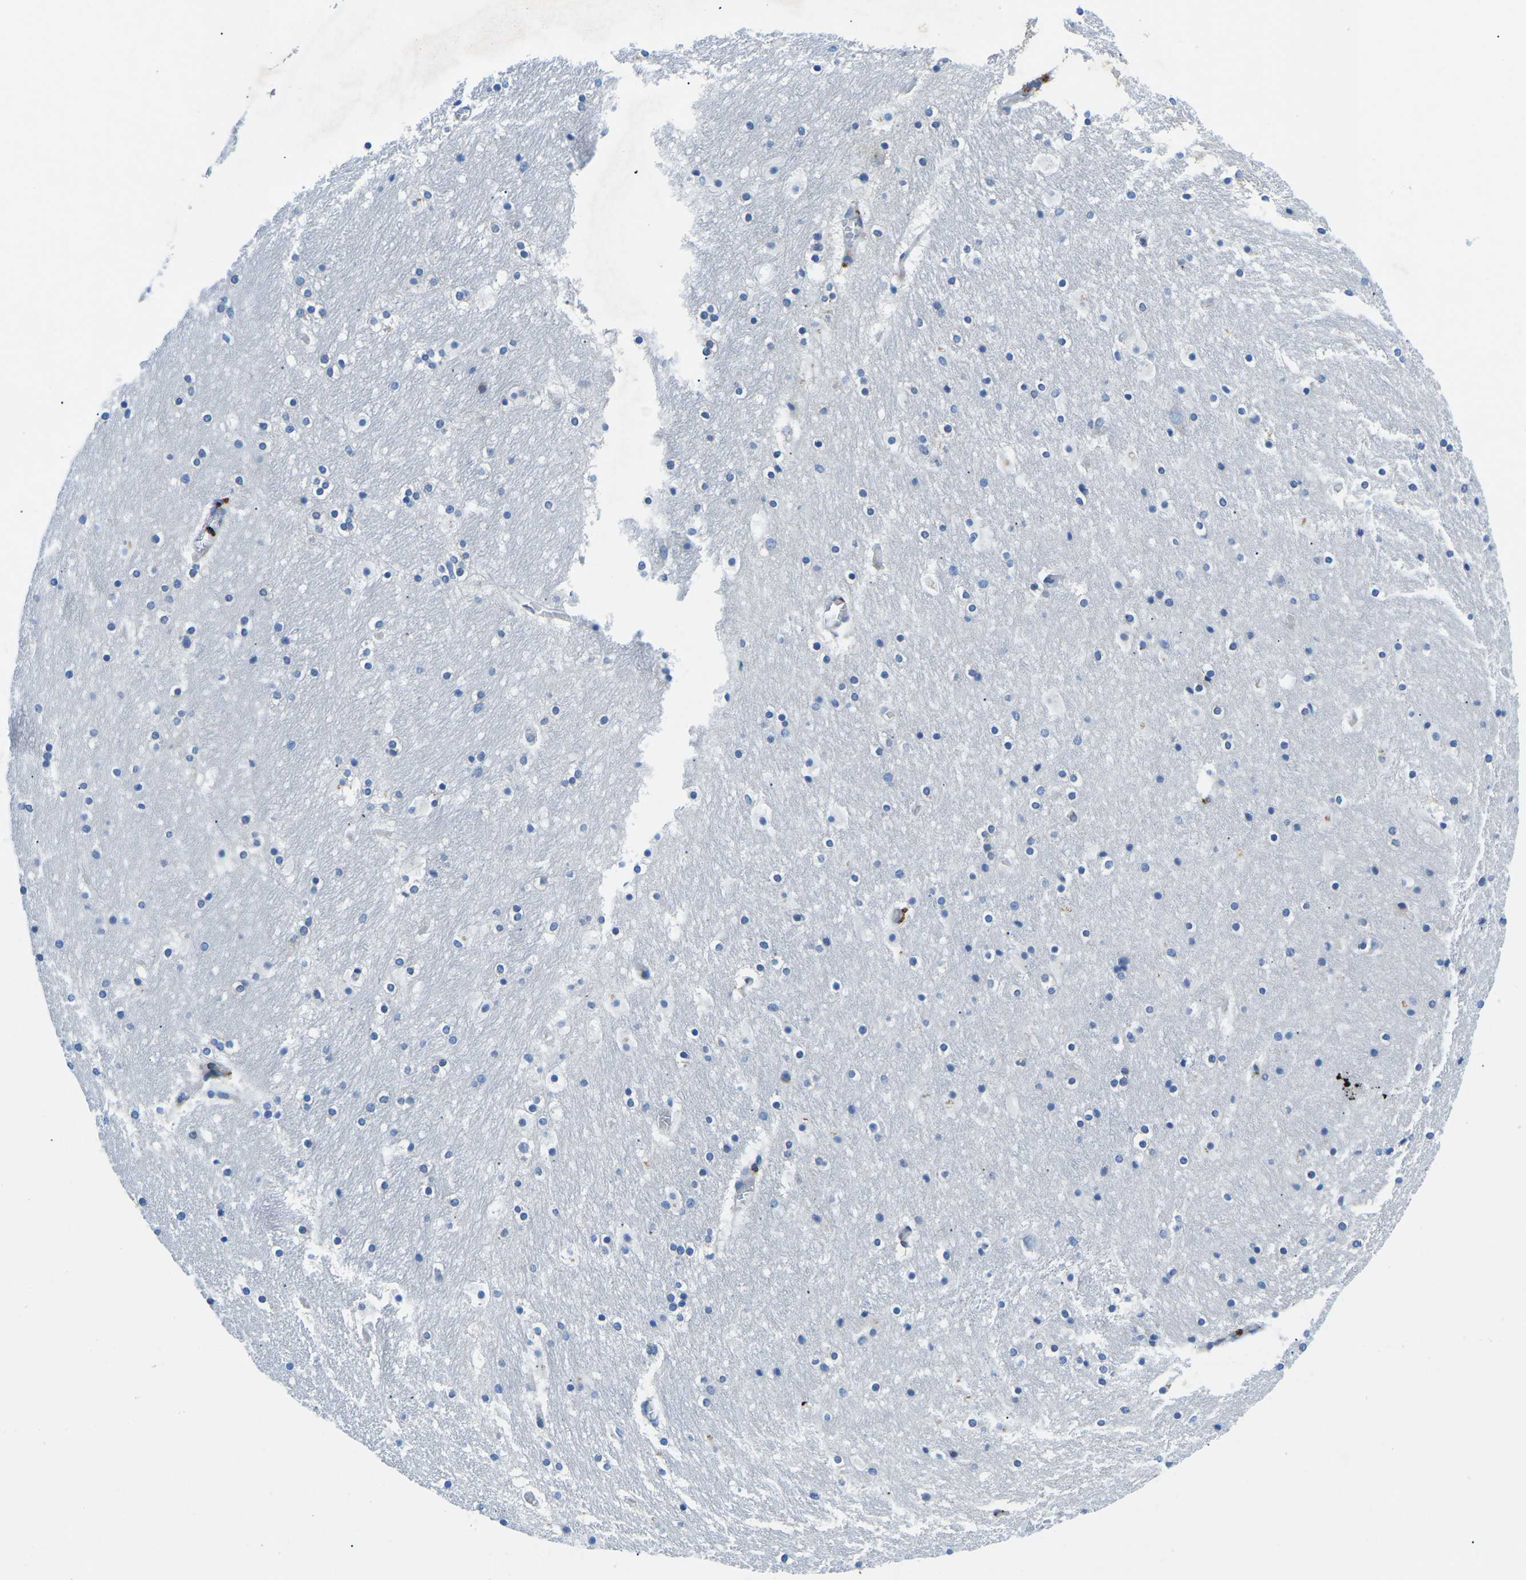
{"staining": {"intensity": "negative", "quantity": "none", "location": "none"}, "tissue": "hippocampus", "cell_type": "Glial cells", "image_type": "normal", "snomed": [{"axis": "morphology", "description": "Normal tissue, NOS"}, {"axis": "topography", "description": "Hippocampus"}], "caption": "IHC of benign hippocampus demonstrates no positivity in glial cells.", "gene": "MC4R", "patient": {"sex": "male", "age": 45}}